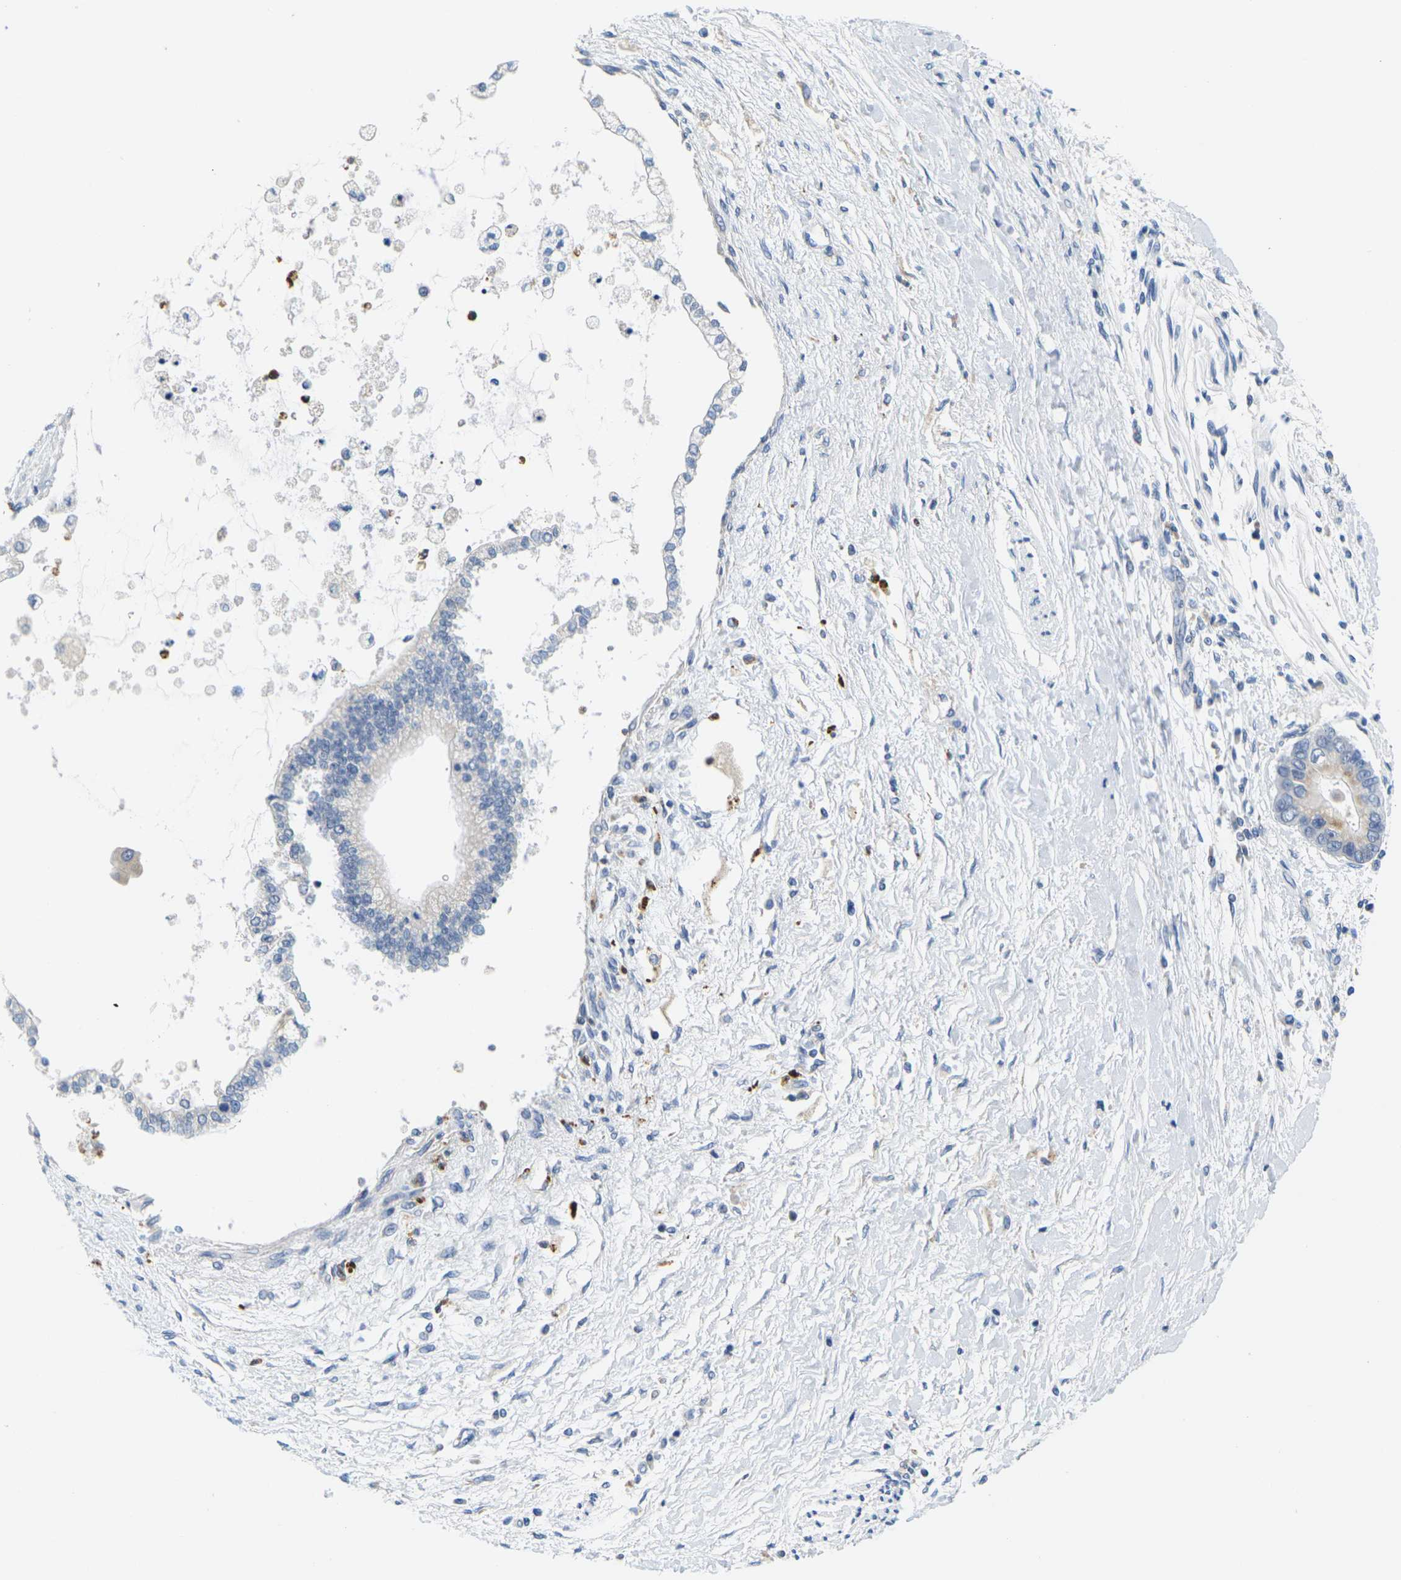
{"staining": {"intensity": "weak", "quantity": ">75%", "location": "cytoplasmic/membranous"}, "tissue": "liver cancer", "cell_type": "Tumor cells", "image_type": "cancer", "snomed": [{"axis": "morphology", "description": "Cholangiocarcinoma"}, {"axis": "topography", "description": "Liver"}], "caption": "Protein expression analysis of human liver cholangiocarcinoma reveals weak cytoplasmic/membranous expression in approximately >75% of tumor cells. Using DAB (brown) and hematoxylin (blue) stains, captured at high magnification using brightfield microscopy.", "gene": "KLK5", "patient": {"sex": "male", "age": 50}}